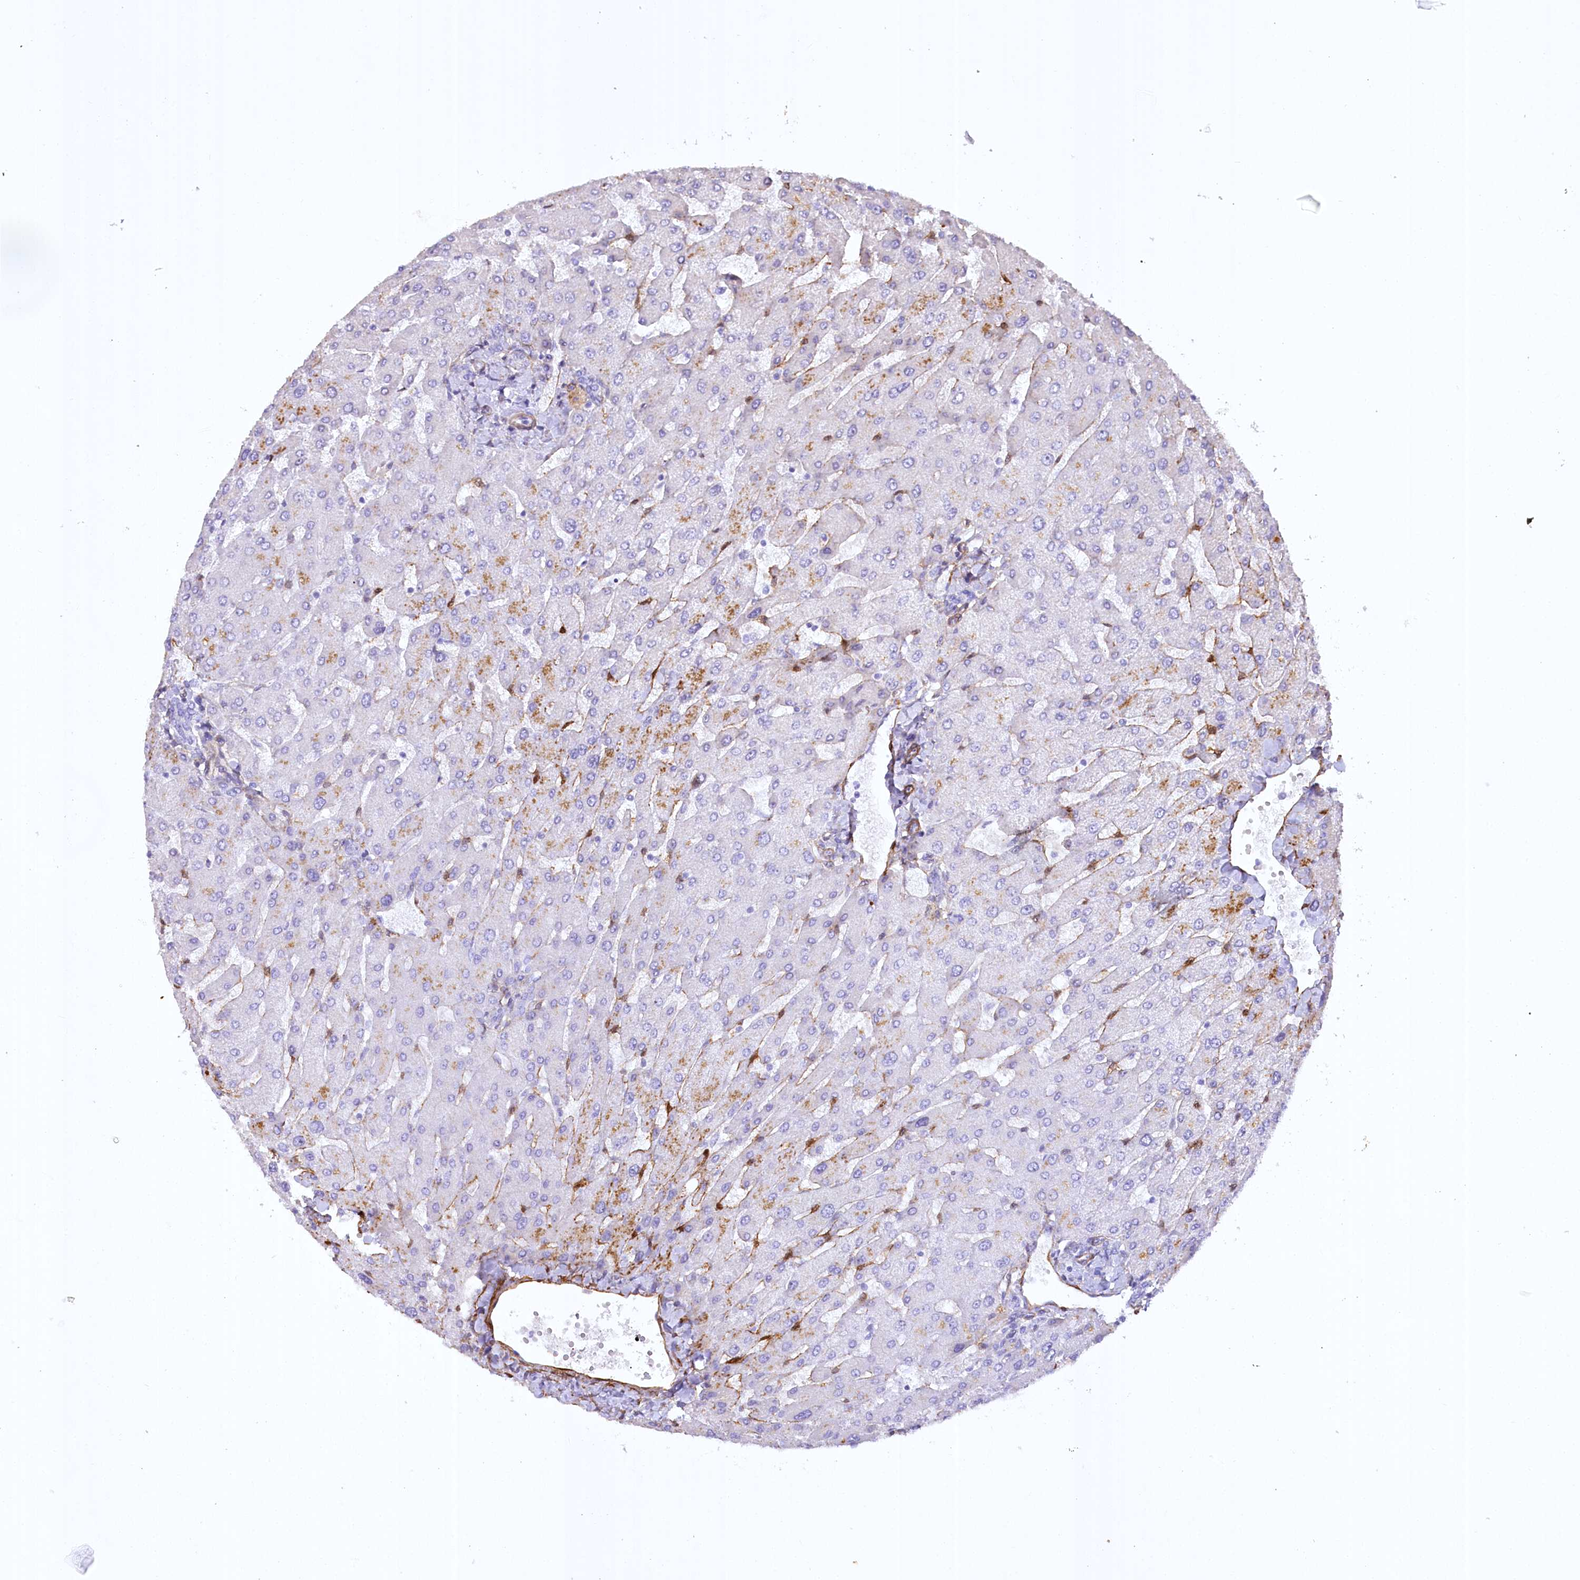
{"staining": {"intensity": "negative", "quantity": "none", "location": "none"}, "tissue": "liver", "cell_type": "Cholangiocytes", "image_type": "normal", "snomed": [{"axis": "morphology", "description": "Normal tissue, NOS"}, {"axis": "topography", "description": "Liver"}], "caption": "High magnification brightfield microscopy of normal liver stained with DAB (brown) and counterstained with hematoxylin (blue): cholangiocytes show no significant positivity.", "gene": "SYNPO2", "patient": {"sex": "male", "age": 55}}